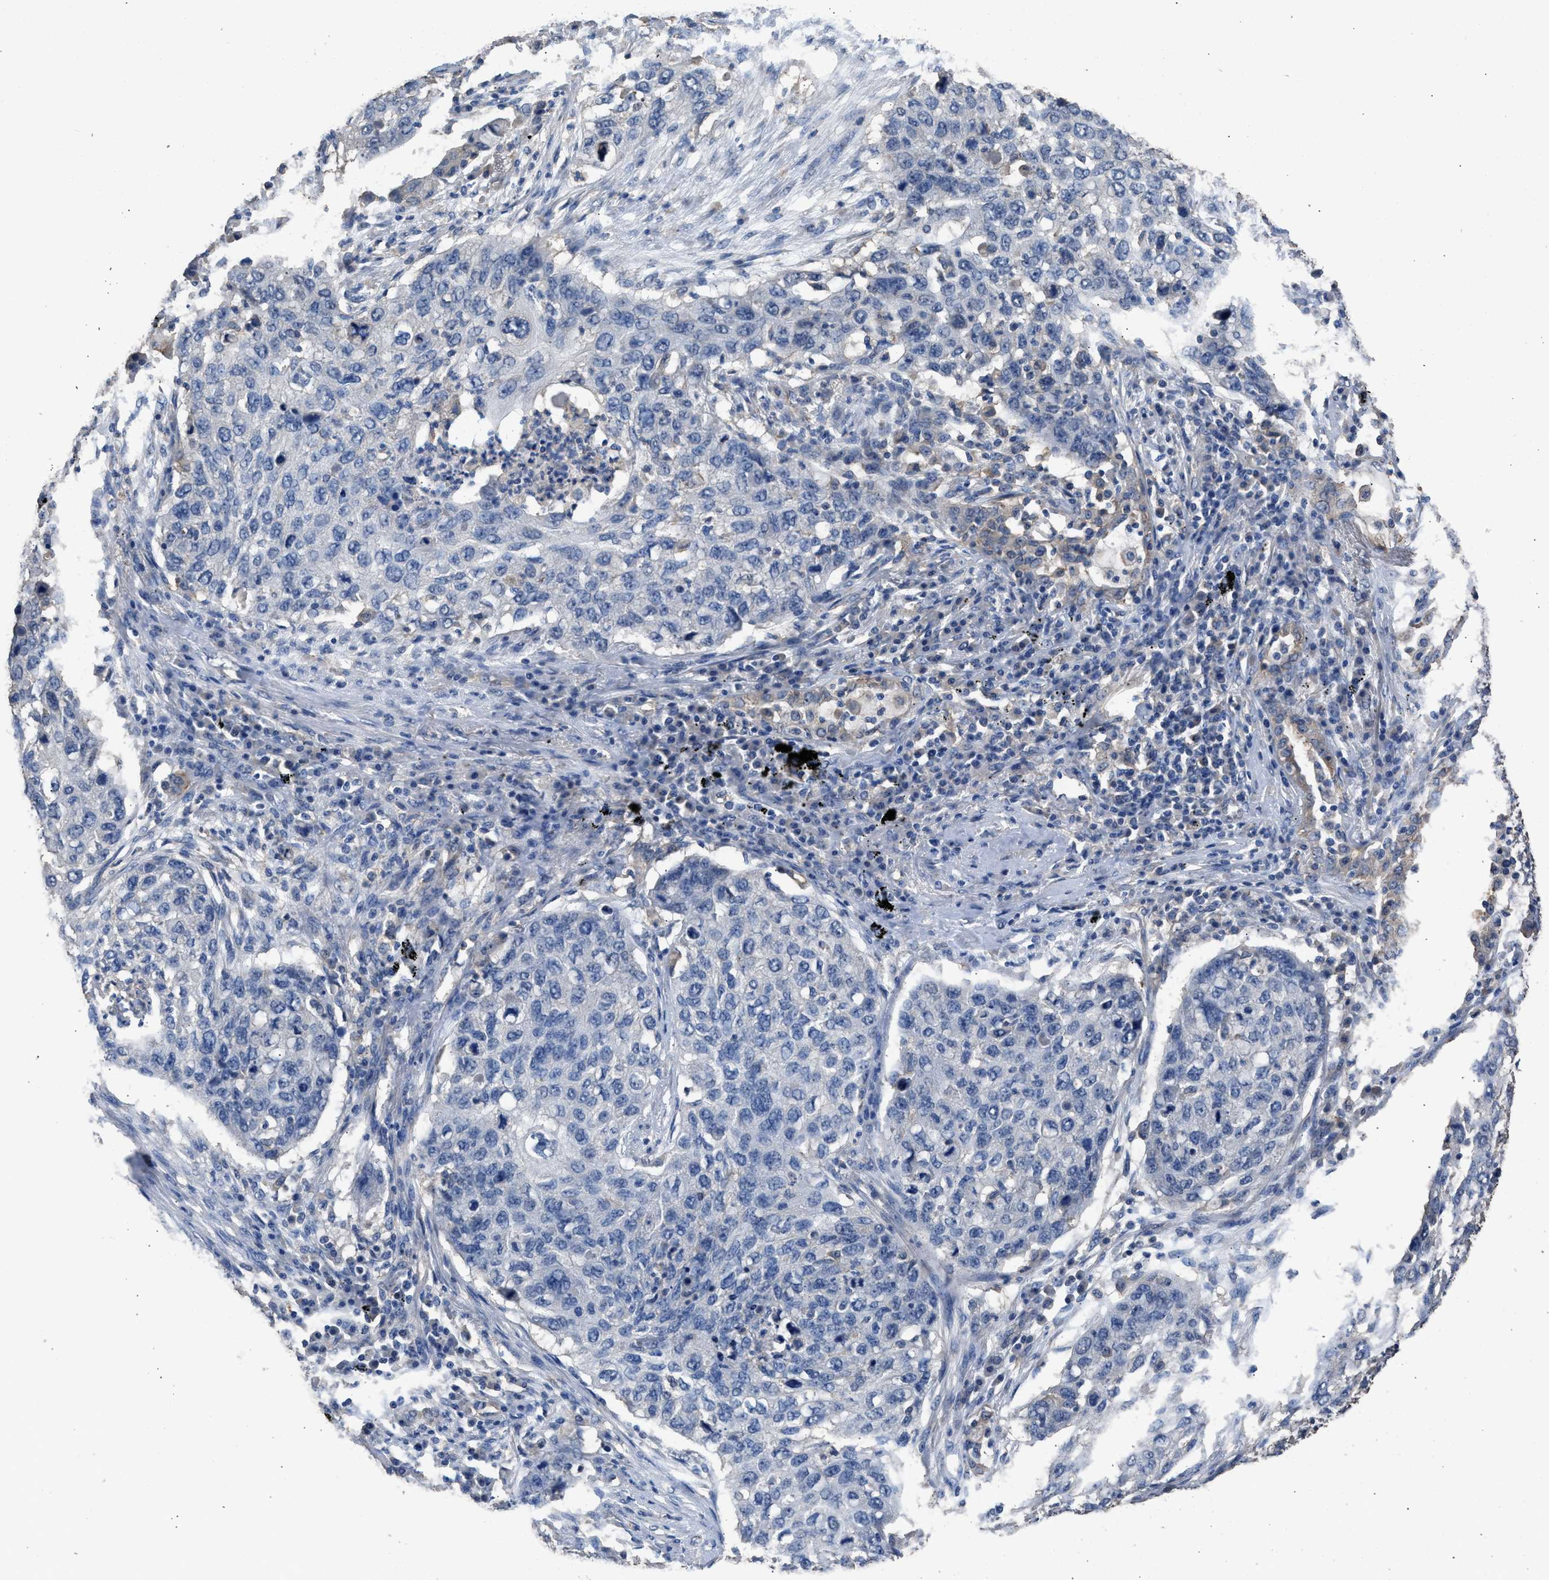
{"staining": {"intensity": "negative", "quantity": "none", "location": "none"}, "tissue": "lung cancer", "cell_type": "Tumor cells", "image_type": "cancer", "snomed": [{"axis": "morphology", "description": "Squamous cell carcinoma, NOS"}, {"axis": "topography", "description": "Lung"}], "caption": "This micrograph is of squamous cell carcinoma (lung) stained with immunohistochemistry to label a protein in brown with the nuclei are counter-stained blue. There is no expression in tumor cells.", "gene": "ITSN1", "patient": {"sex": "female", "age": 63}}